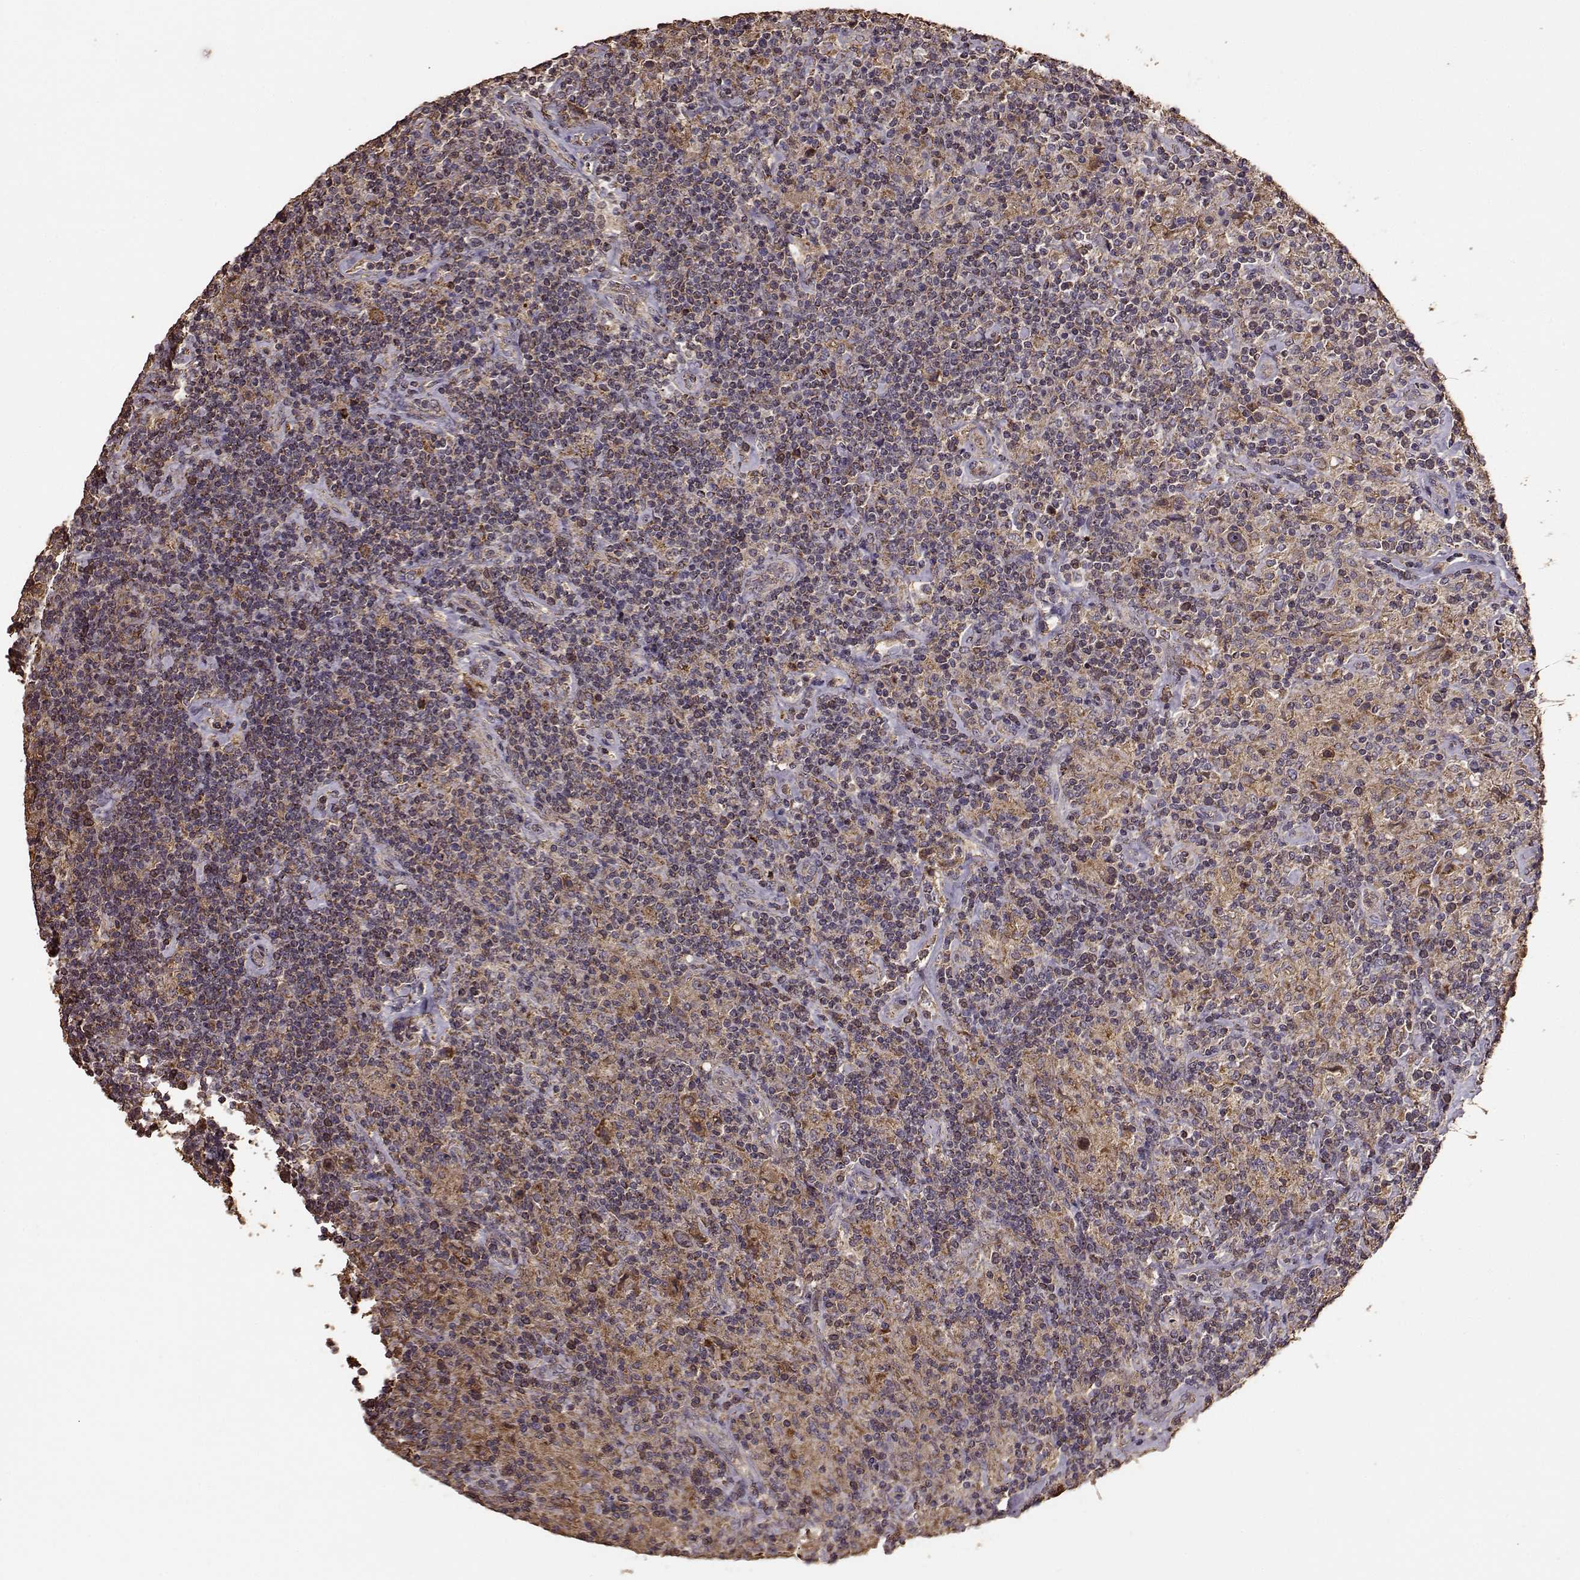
{"staining": {"intensity": "moderate", "quantity": "25%-75%", "location": "cytoplasmic/membranous"}, "tissue": "lymphoma", "cell_type": "Tumor cells", "image_type": "cancer", "snomed": [{"axis": "morphology", "description": "Hodgkin's disease, NOS"}, {"axis": "topography", "description": "Lymph node"}], "caption": "Immunohistochemistry of human Hodgkin's disease exhibits medium levels of moderate cytoplasmic/membranous staining in approximately 25%-75% of tumor cells.", "gene": "PTGES2", "patient": {"sex": "male", "age": 70}}